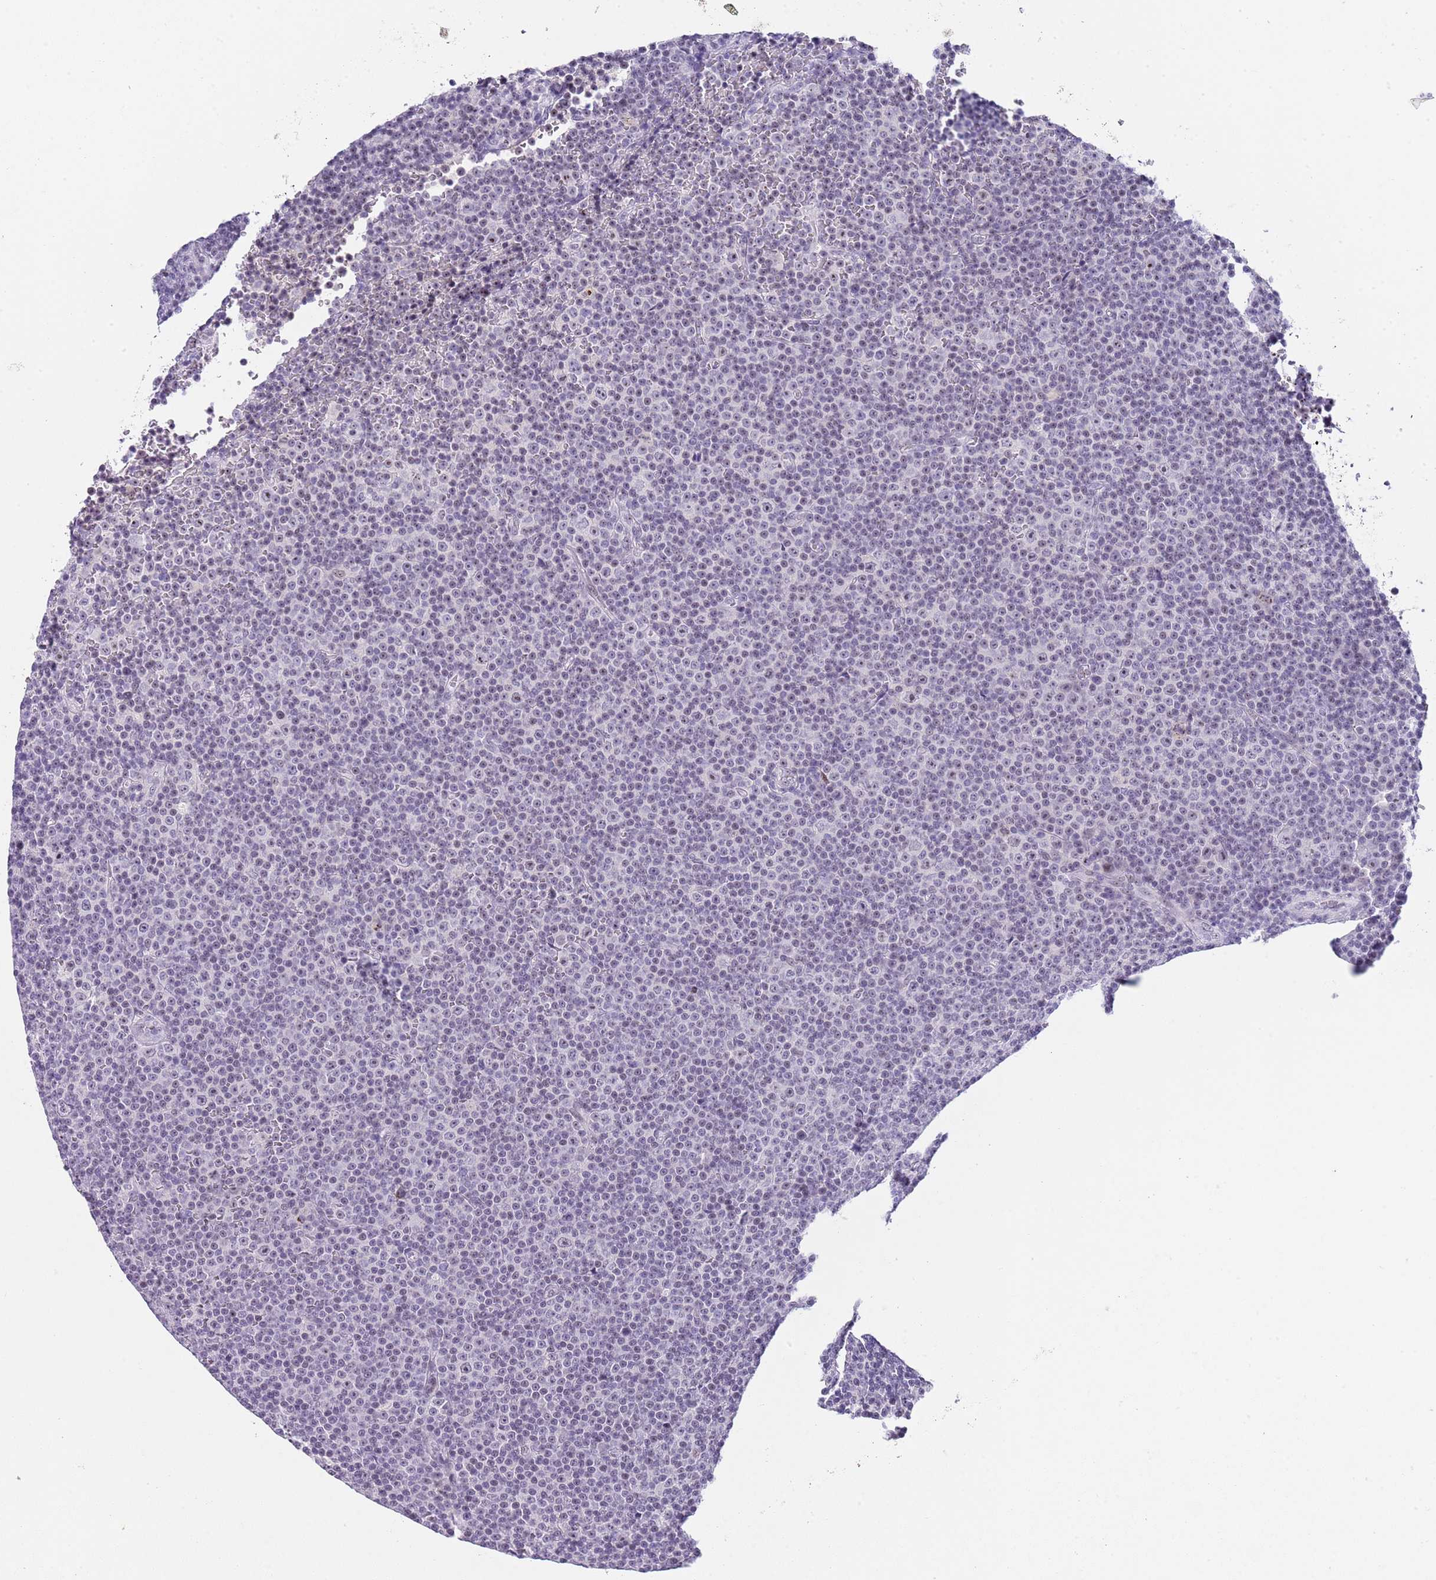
{"staining": {"intensity": "weak", "quantity": "<25%", "location": "nuclear"}, "tissue": "lymphoma", "cell_type": "Tumor cells", "image_type": "cancer", "snomed": [{"axis": "morphology", "description": "Malignant lymphoma, non-Hodgkin's type, Low grade"}, {"axis": "topography", "description": "Lymph node"}], "caption": "An image of low-grade malignant lymphoma, non-Hodgkin's type stained for a protein shows no brown staining in tumor cells.", "gene": "NOP56", "patient": {"sex": "female", "age": 67}}